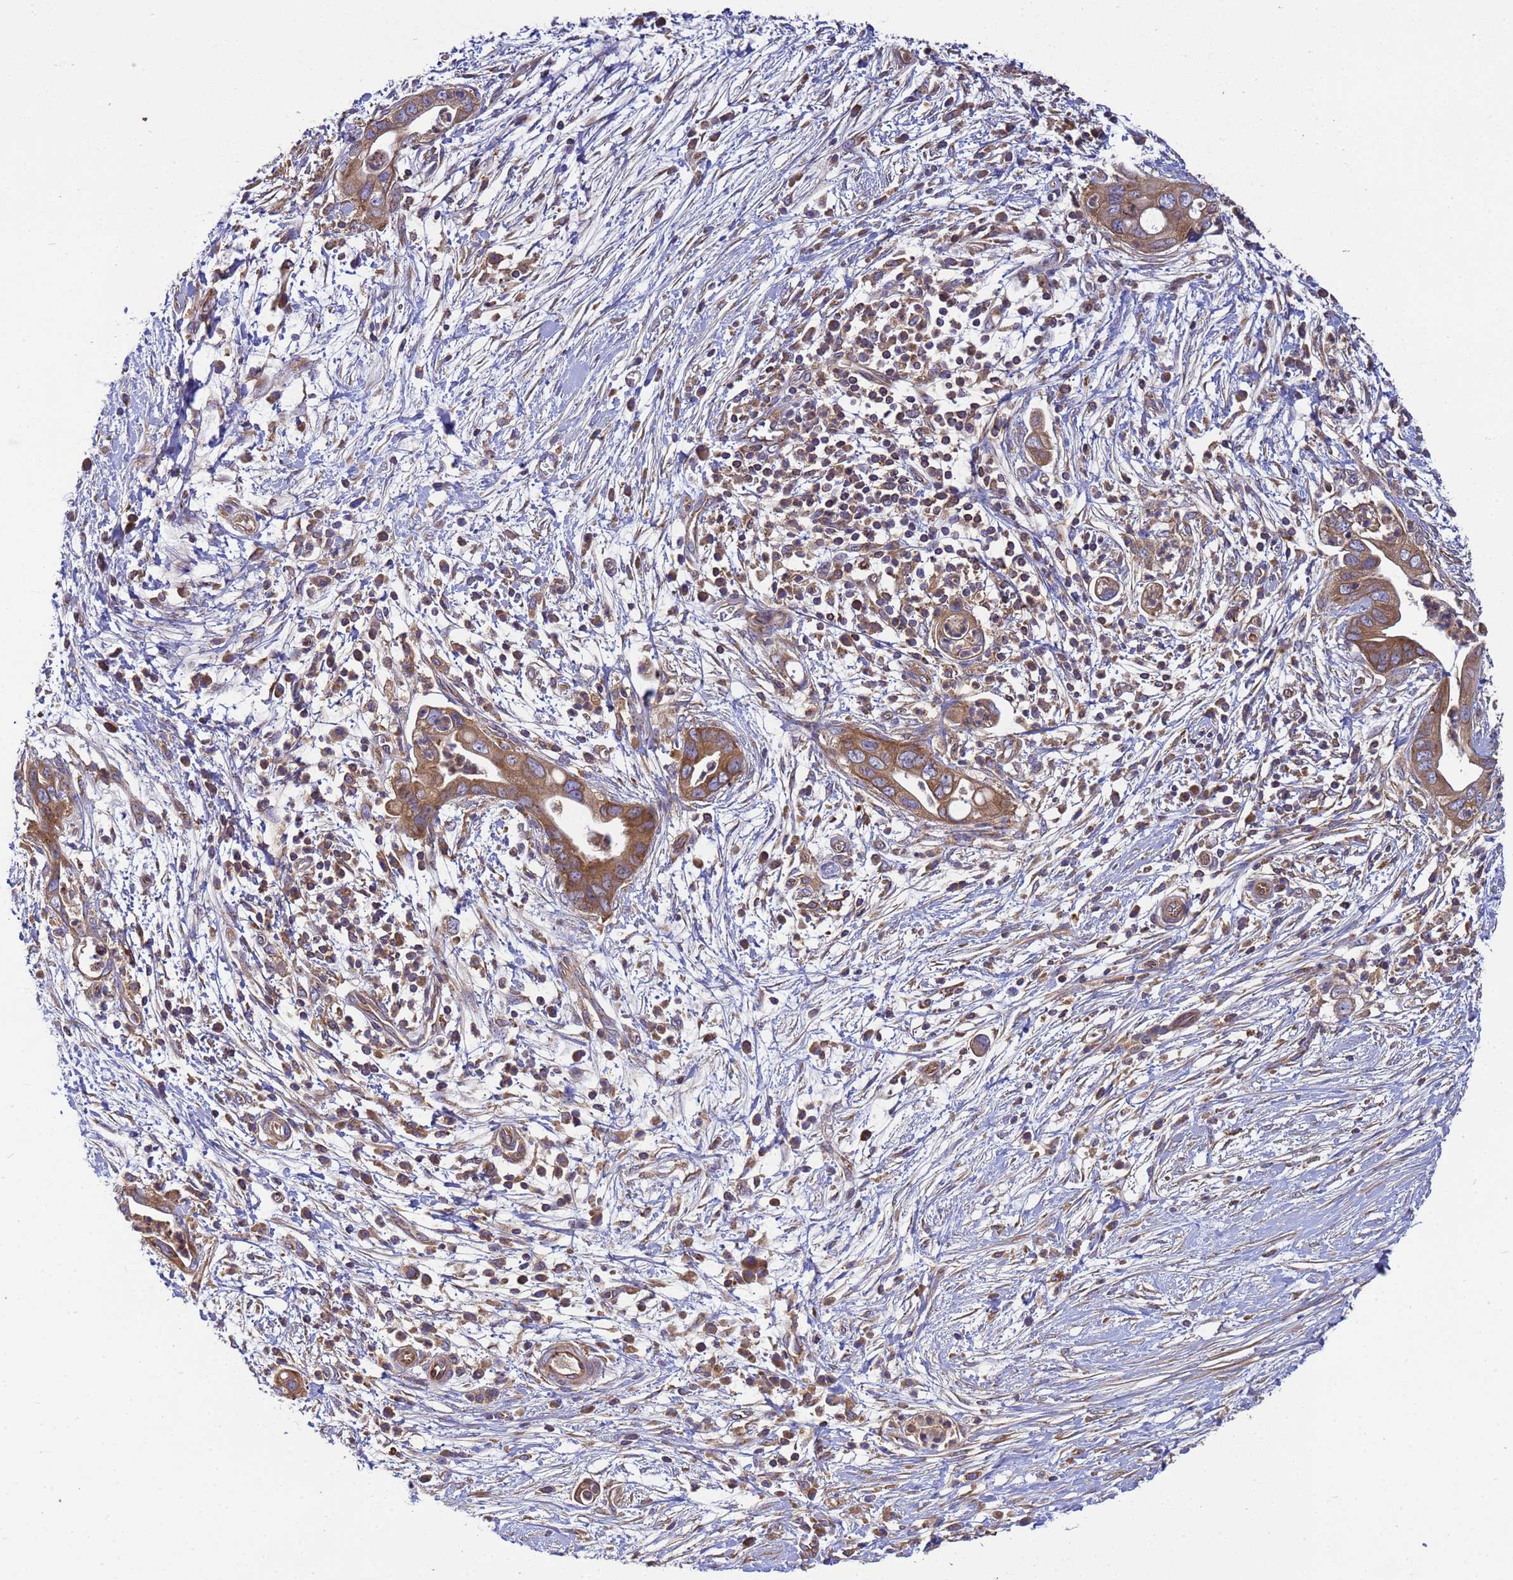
{"staining": {"intensity": "moderate", "quantity": ">75%", "location": "cytoplasmic/membranous"}, "tissue": "pancreatic cancer", "cell_type": "Tumor cells", "image_type": "cancer", "snomed": [{"axis": "morphology", "description": "Adenocarcinoma, NOS"}, {"axis": "topography", "description": "Pancreas"}], "caption": "The histopathology image shows immunohistochemical staining of pancreatic cancer. There is moderate cytoplasmic/membranous staining is appreciated in approximately >75% of tumor cells.", "gene": "BECN1", "patient": {"sex": "male", "age": 75}}